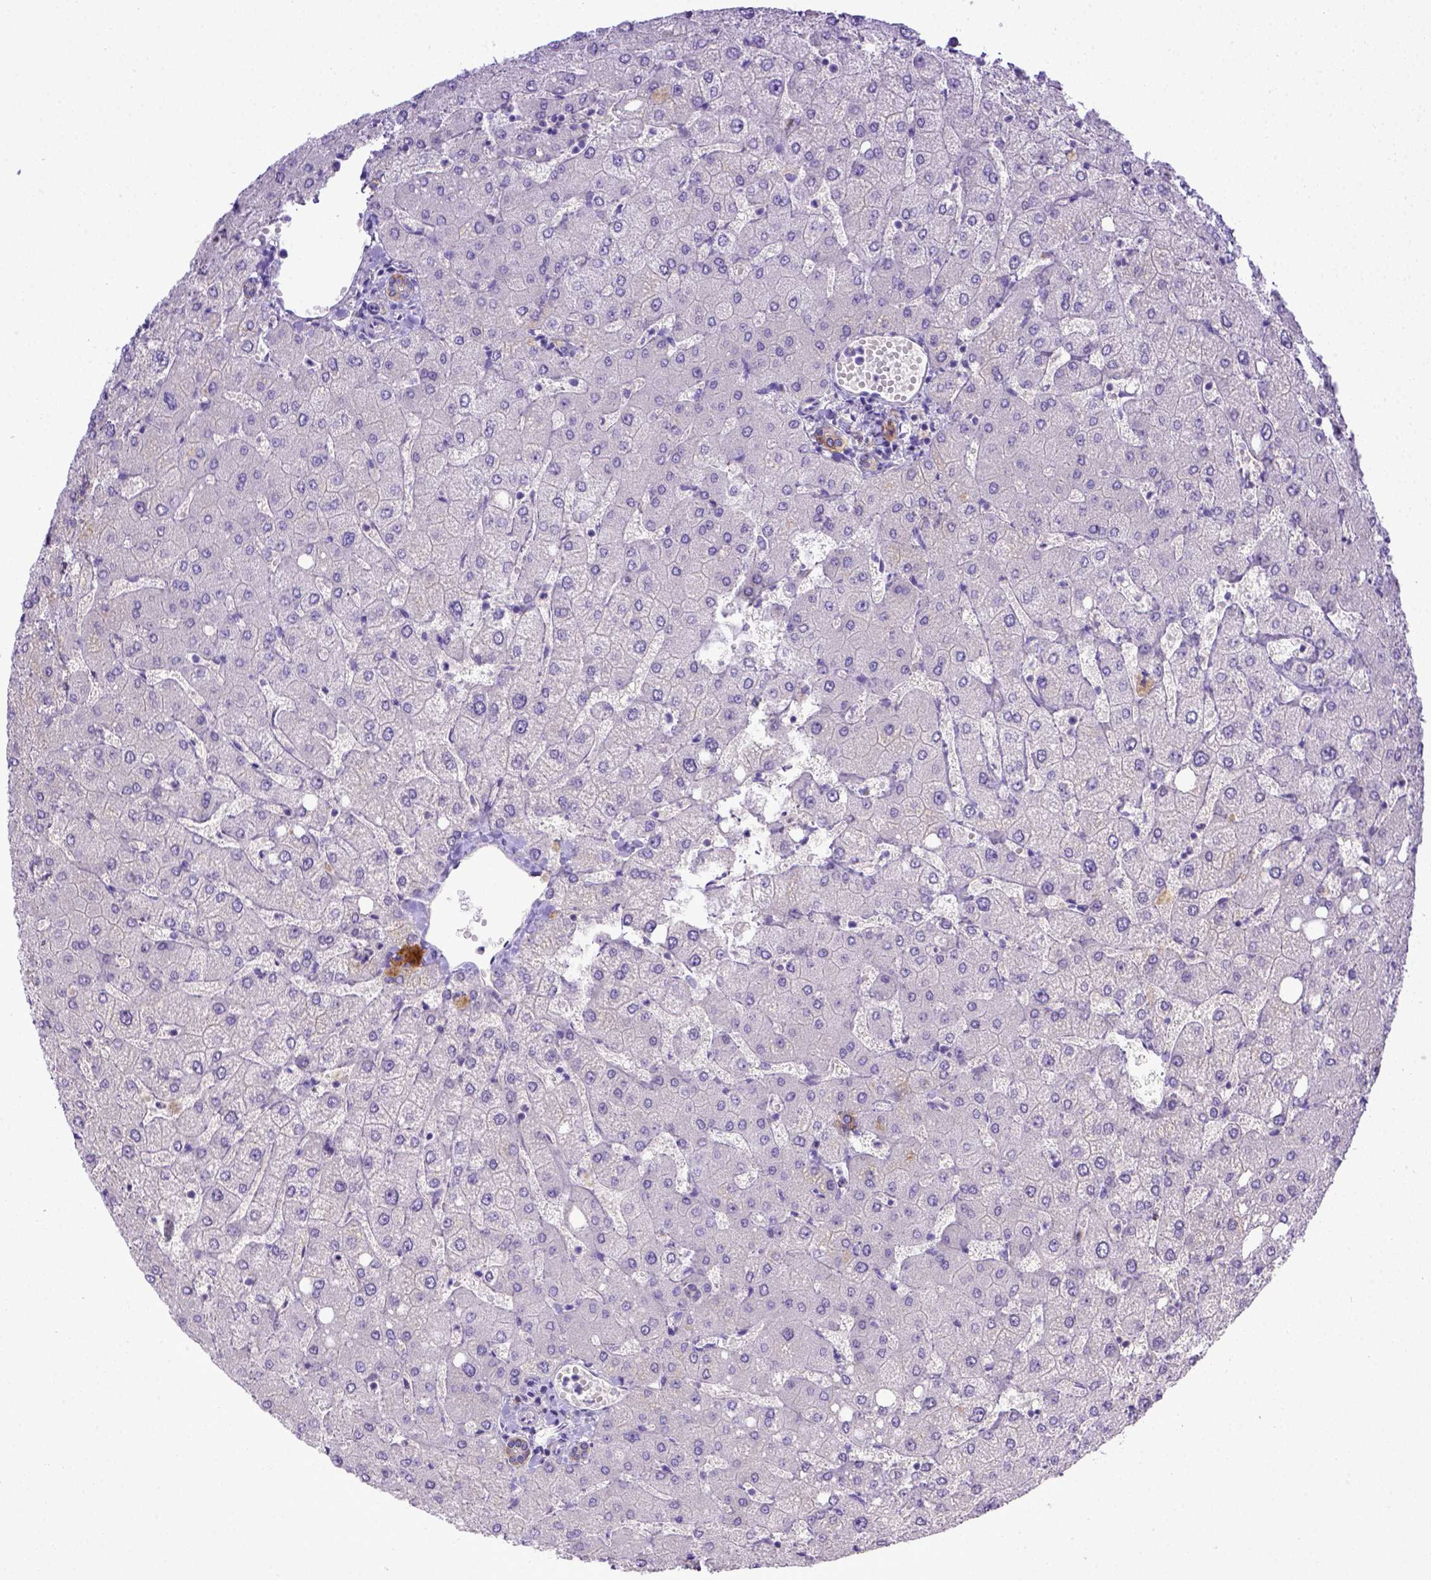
{"staining": {"intensity": "moderate", "quantity": ">75%", "location": "cytoplasmic/membranous"}, "tissue": "liver", "cell_type": "Cholangiocytes", "image_type": "normal", "snomed": [{"axis": "morphology", "description": "Normal tissue, NOS"}, {"axis": "topography", "description": "Liver"}], "caption": "IHC micrograph of benign human liver stained for a protein (brown), which exhibits medium levels of moderate cytoplasmic/membranous expression in about >75% of cholangiocytes.", "gene": "BTN1A1", "patient": {"sex": "female", "age": 54}}